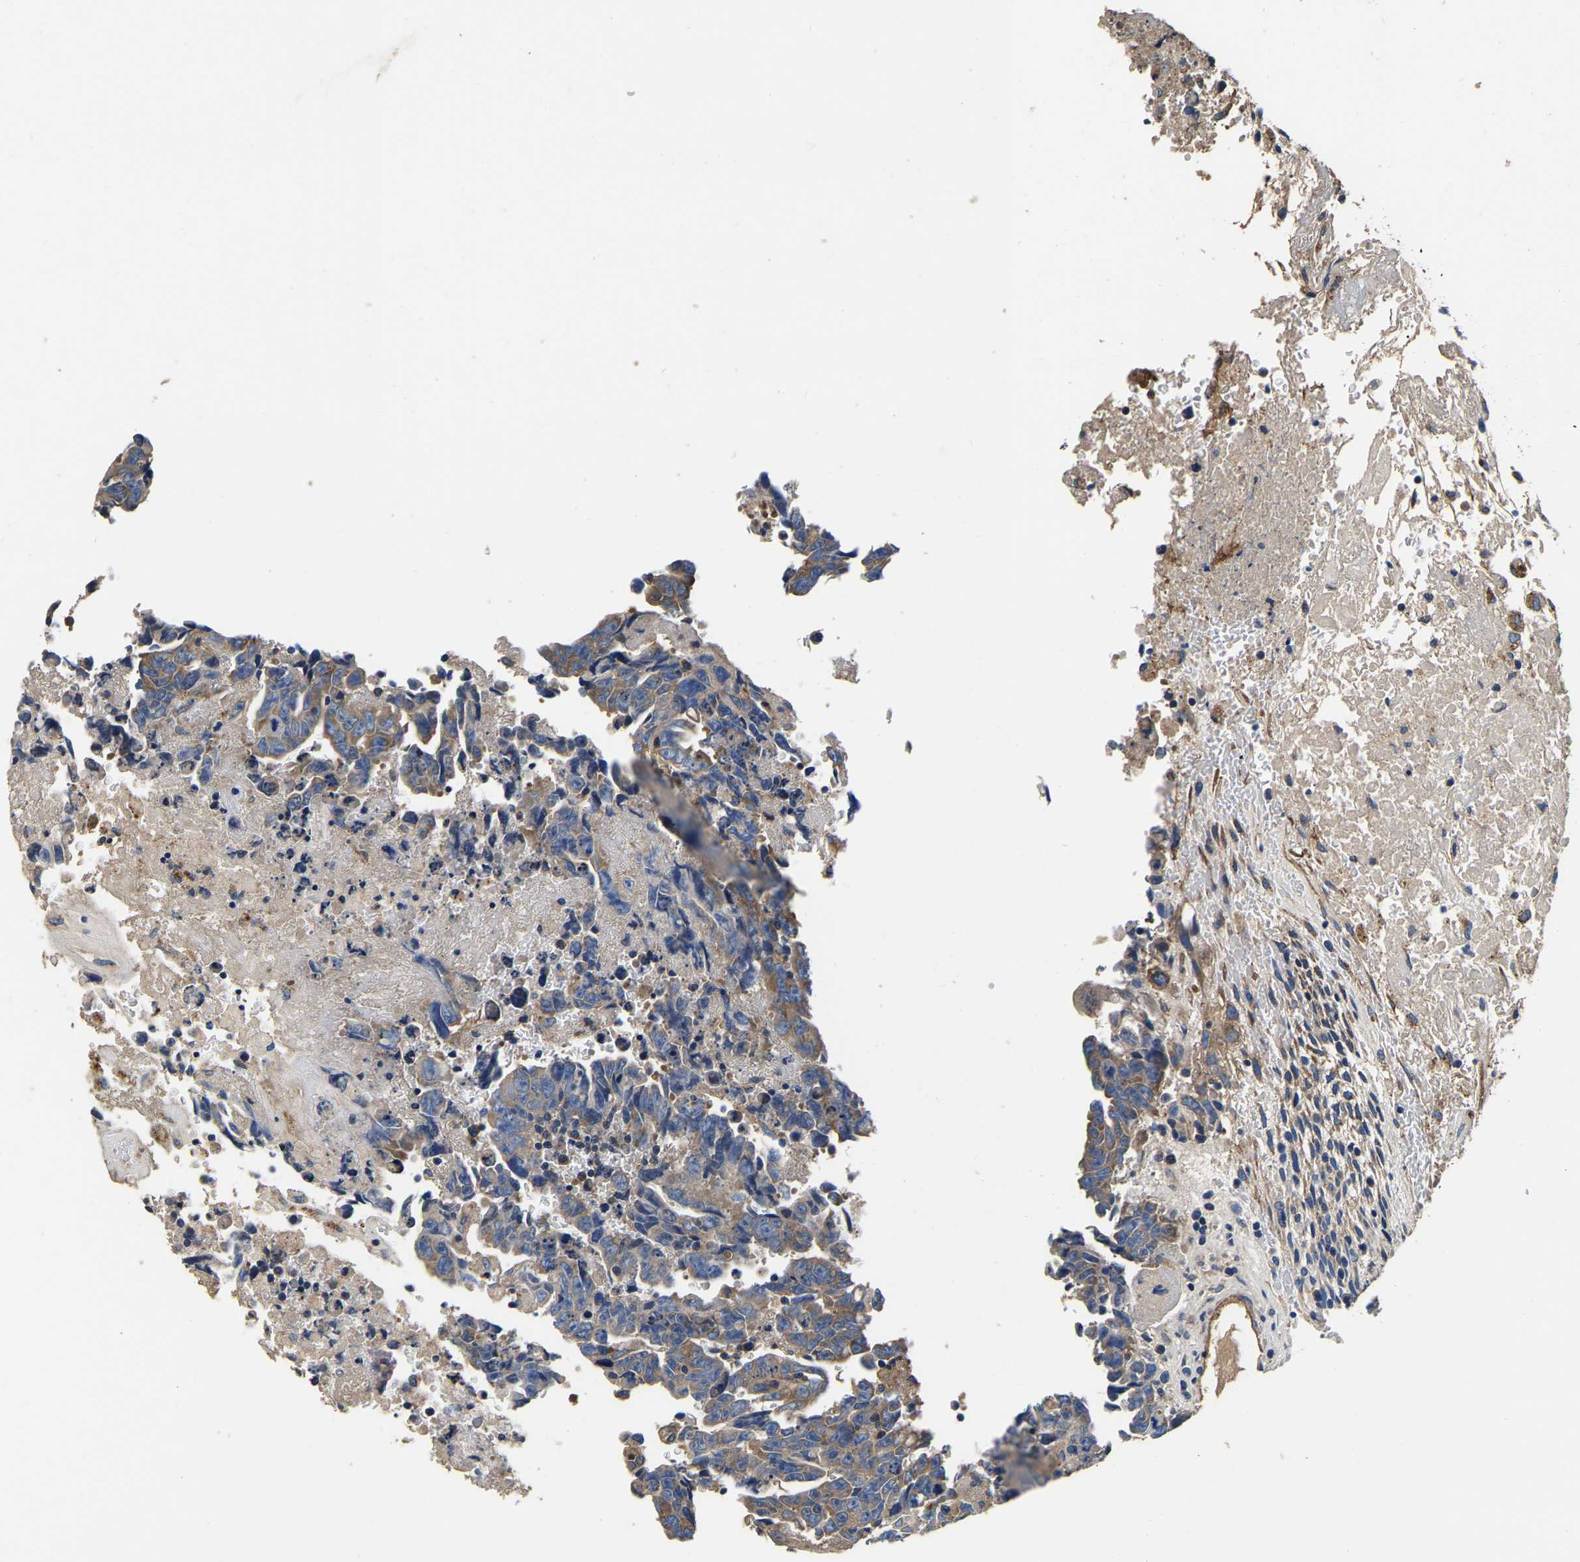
{"staining": {"intensity": "moderate", "quantity": "<25%", "location": "cytoplasmic/membranous"}, "tissue": "testis cancer", "cell_type": "Tumor cells", "image_type": "cancer", "snomed": [{"axis": "morphology", "description": "Carcinoma, Embryonal, NOS"}, {"axis": "topography", "description": "Testis"}], "caption": "This histopathology image shows immunohistochemistry staining of testis cancer (embryonal carcinoma), with low moderate cytoplasmic/membranous staining in about <25% of tumor cells.", "gene": "SH3GLB1", "patient": {"sex": "male", "age": 28}}